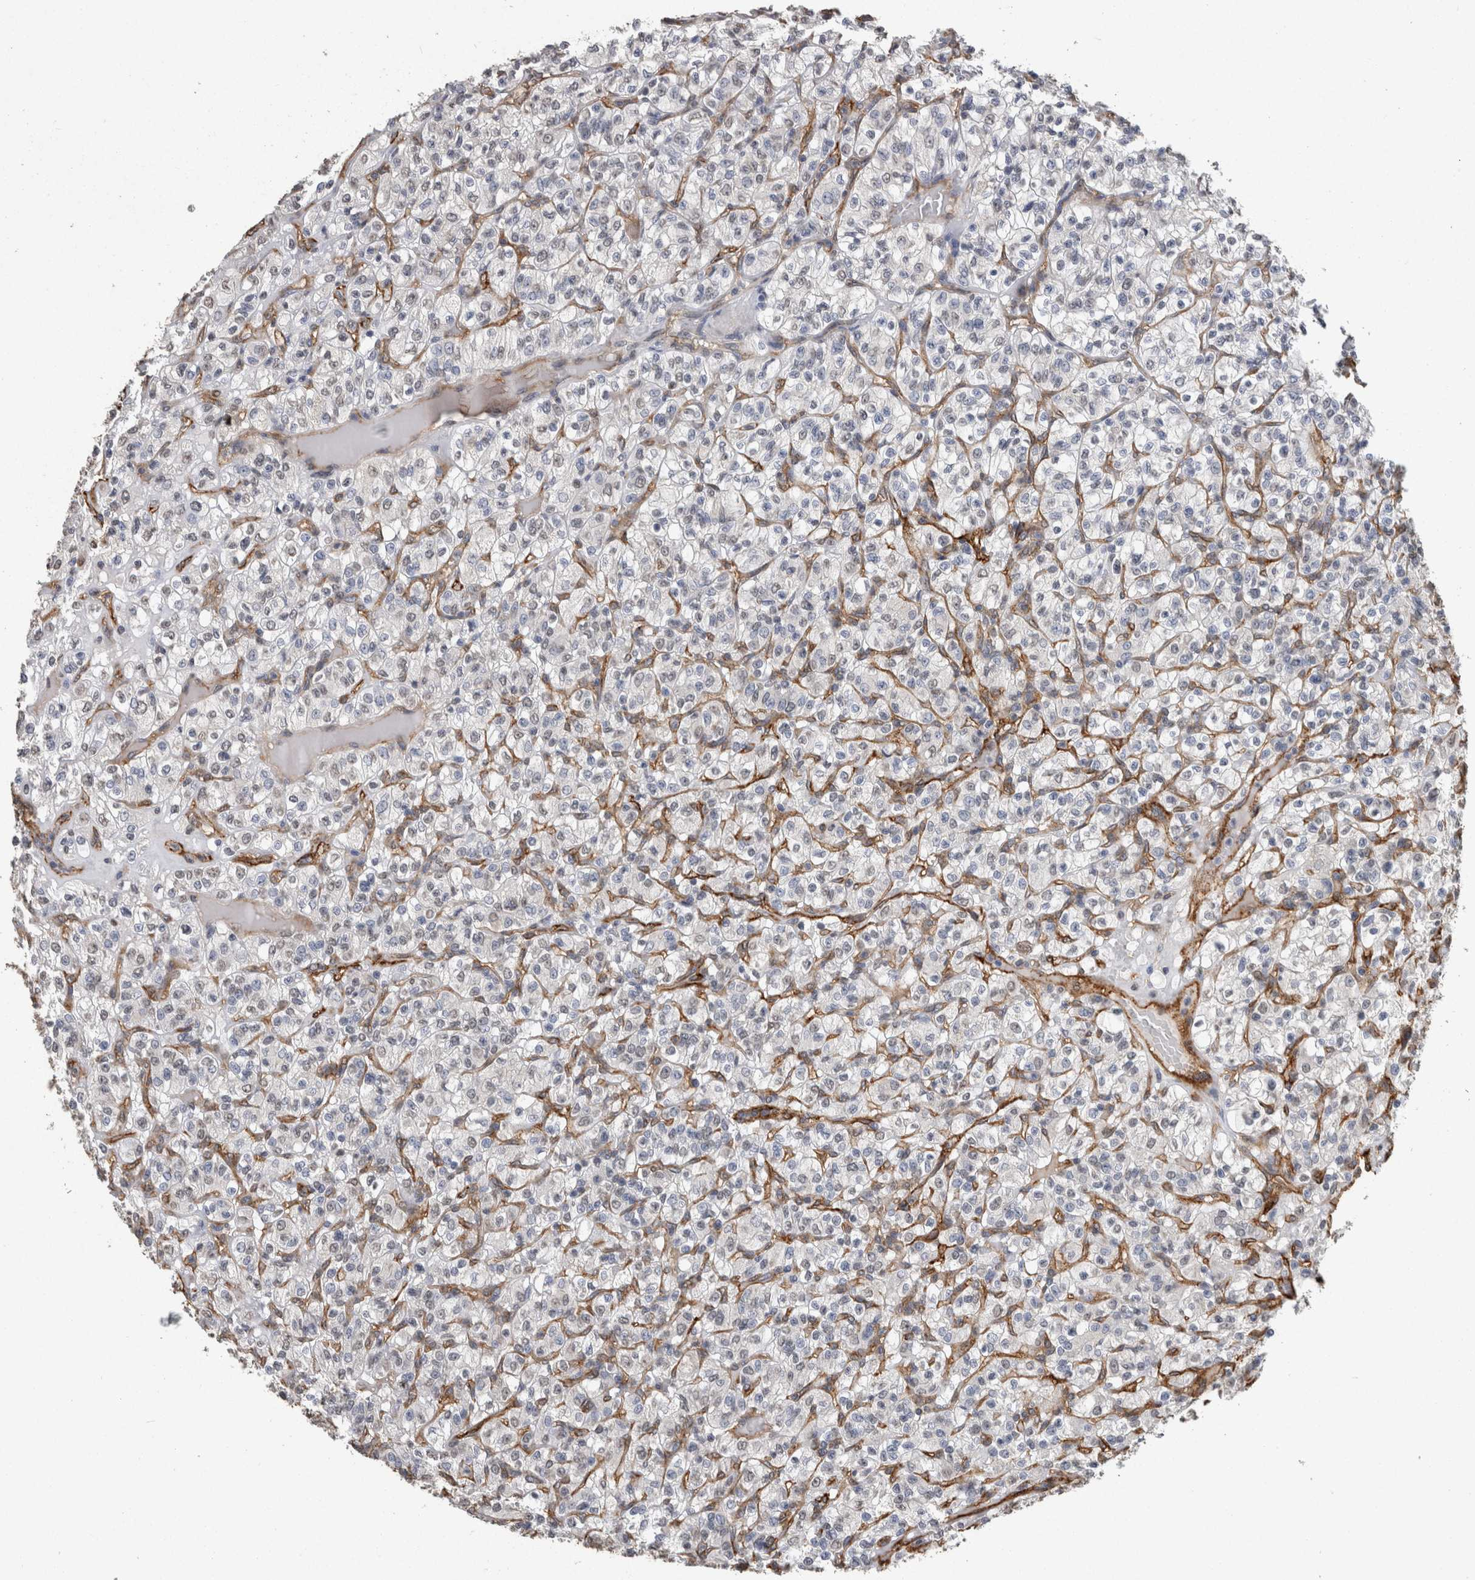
{"staining": {"intensity": "negative", "quantity": "none", "location": "none"}, "tissue": "renal cancer", "cell_type": "Tumor cells", "image_type": "cancer", "snomed": [{"axis": "morphology", "description": "Normal tissue, NOS"}, {"axis": "morphology", "description": "Adenocarcinoma, NOS"}, {"axis": "topography", "description": "Kidney"}], "caption": "Human renal cancer stained for a protein using immunohistochemistry (IHC) exhibits no positivity in tumor cells.", "gene": "RECK", "patient": {"sex": "female", "age": 72}}